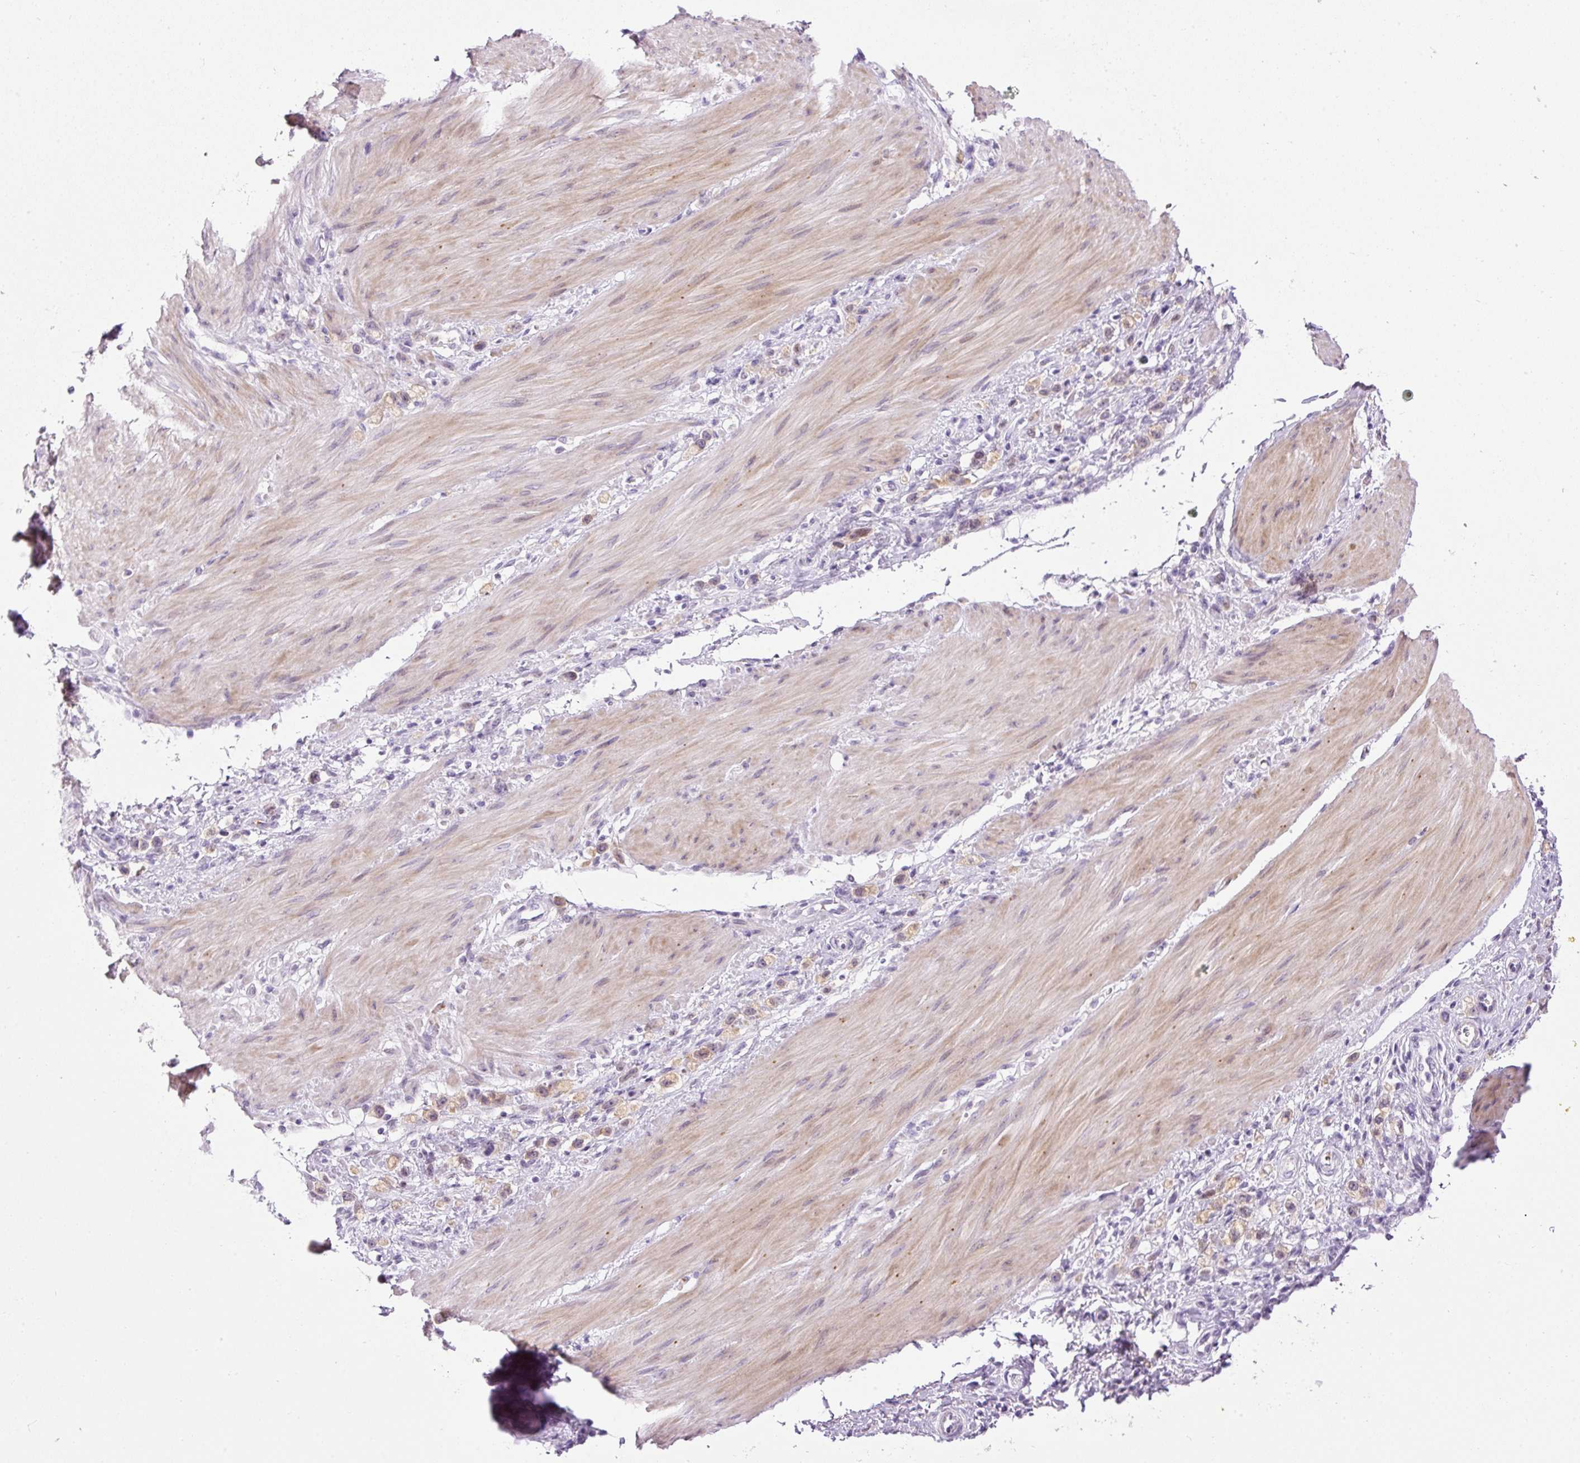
{"staining": {"intensity": "weak", "quantity": "25%-75%", "location": "cytoplasmic/membranous"}, "tissue": "stomach cancer", "cell_type": "Tumor cells", "image_type": "cancer", "snomed": [{"axis": "morphology", "description": "Adenocarcinoma, NOS"}, {"axis": "topography", "description": "Stomach"}], "caption": "Protein expression analysis of stomach cancer (adenocarcinoma) demonstrates weak cytoplasmic/membranous positivity in approximately 25%-75% of tumor cells.", "gene": "SRC", "patient": {"sex": "female", "age": 65}}